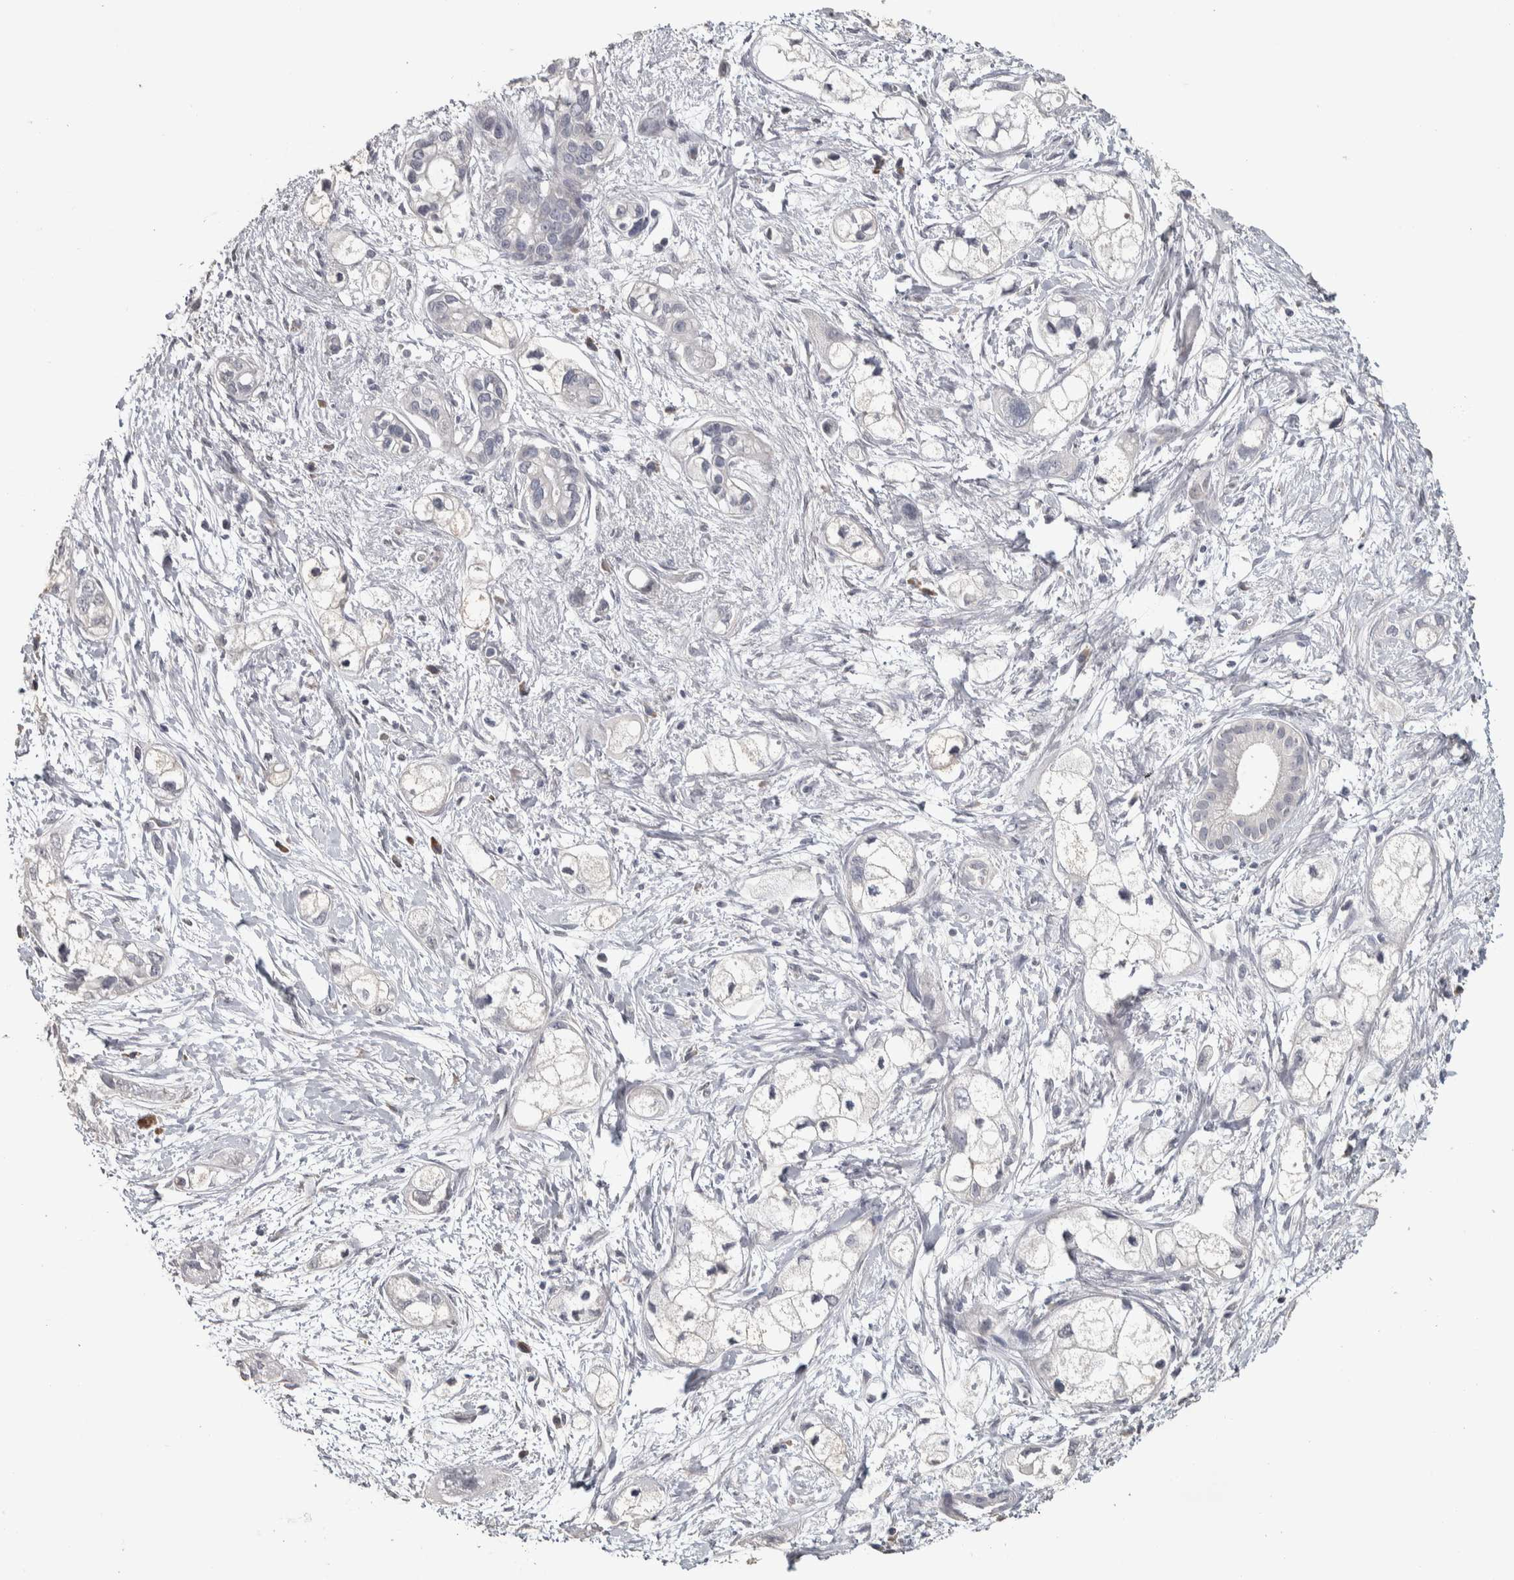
{"staining": {"intensity": "negative", "quantity": "none", "location": "none"}, "tissue": "pancreatic cancer", "cell_type": "Tumor cells", "image_type": "cancer", "snomed": [{"axis": "morphology", "description": "Adenocarcinoma, NOS"}, {"axis": "topography", "description": "Pancreas"}], "caption": "IHC histopathology image of human pancreatic cancer stained for a protein (brown), which demonstrates no positivity in tumor cells.", "gene": "NECAB1", "patient": {"sex": "male", "age": 74}}